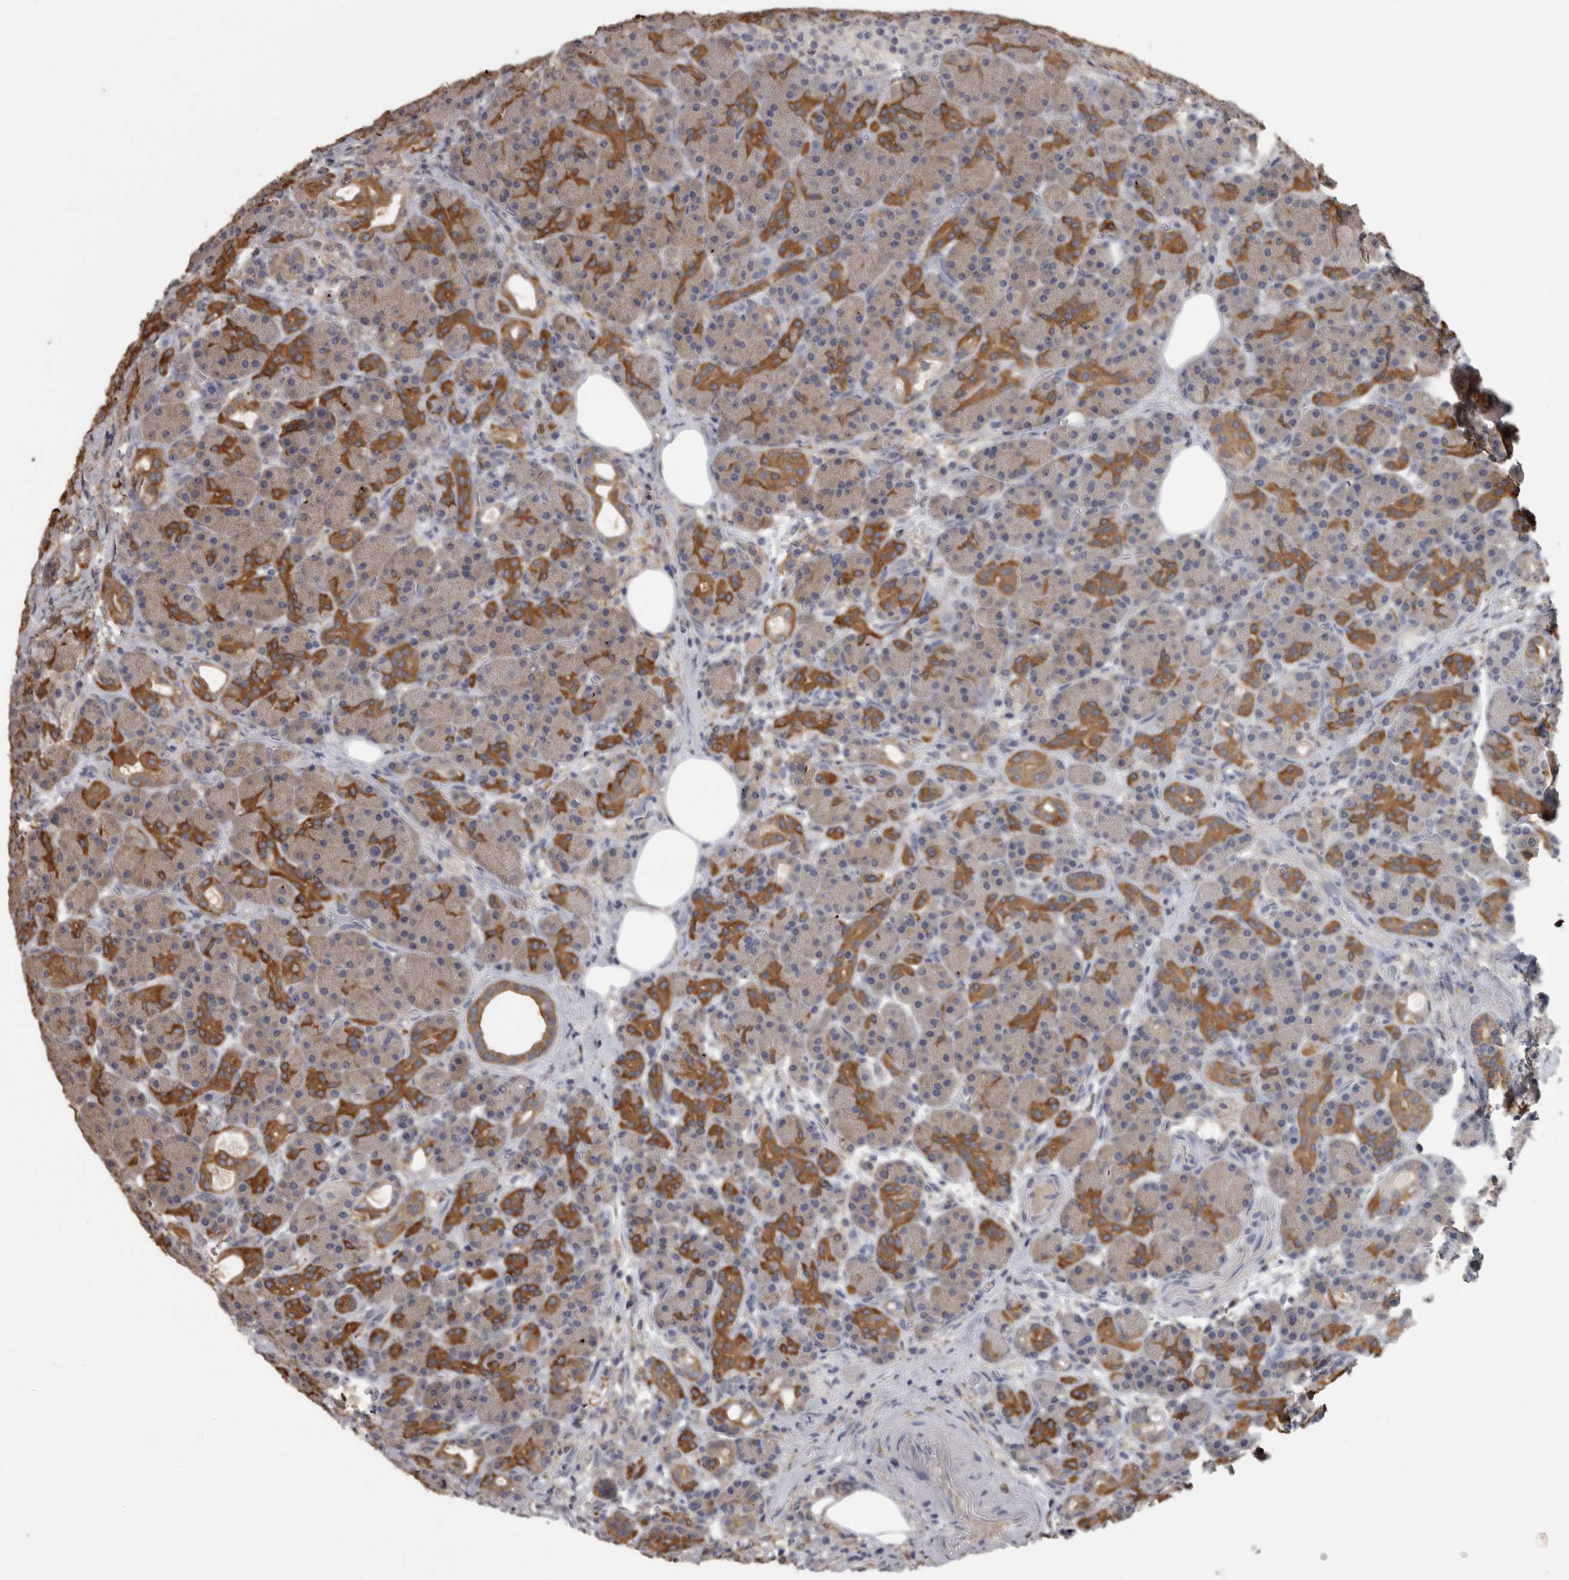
{"staining": {"intensity": "moderate", "quantity": "<25%", "location": "cytoplasmic/membranous"}, "tissue": "pancreas", "cell_type": "Exocrine glandular cells", "image_type": "normal", "snomed": [{"axis": "morphology", "description": "Normal tissue, NOS"}, {"axis": "topography", "description": "Pancreas"}], "caption": "Exocrine glandular cells reveal low levels of moderate cytoplasmic/membranous positivity in about <25% of cells in benign human pancreas. (DAB (3,3'-diaminobenzidine) IHC with brightfield microscopy, high magnification).", "gene": "PIK3AP1", "patient": {"sex": "male", "age": 63}}